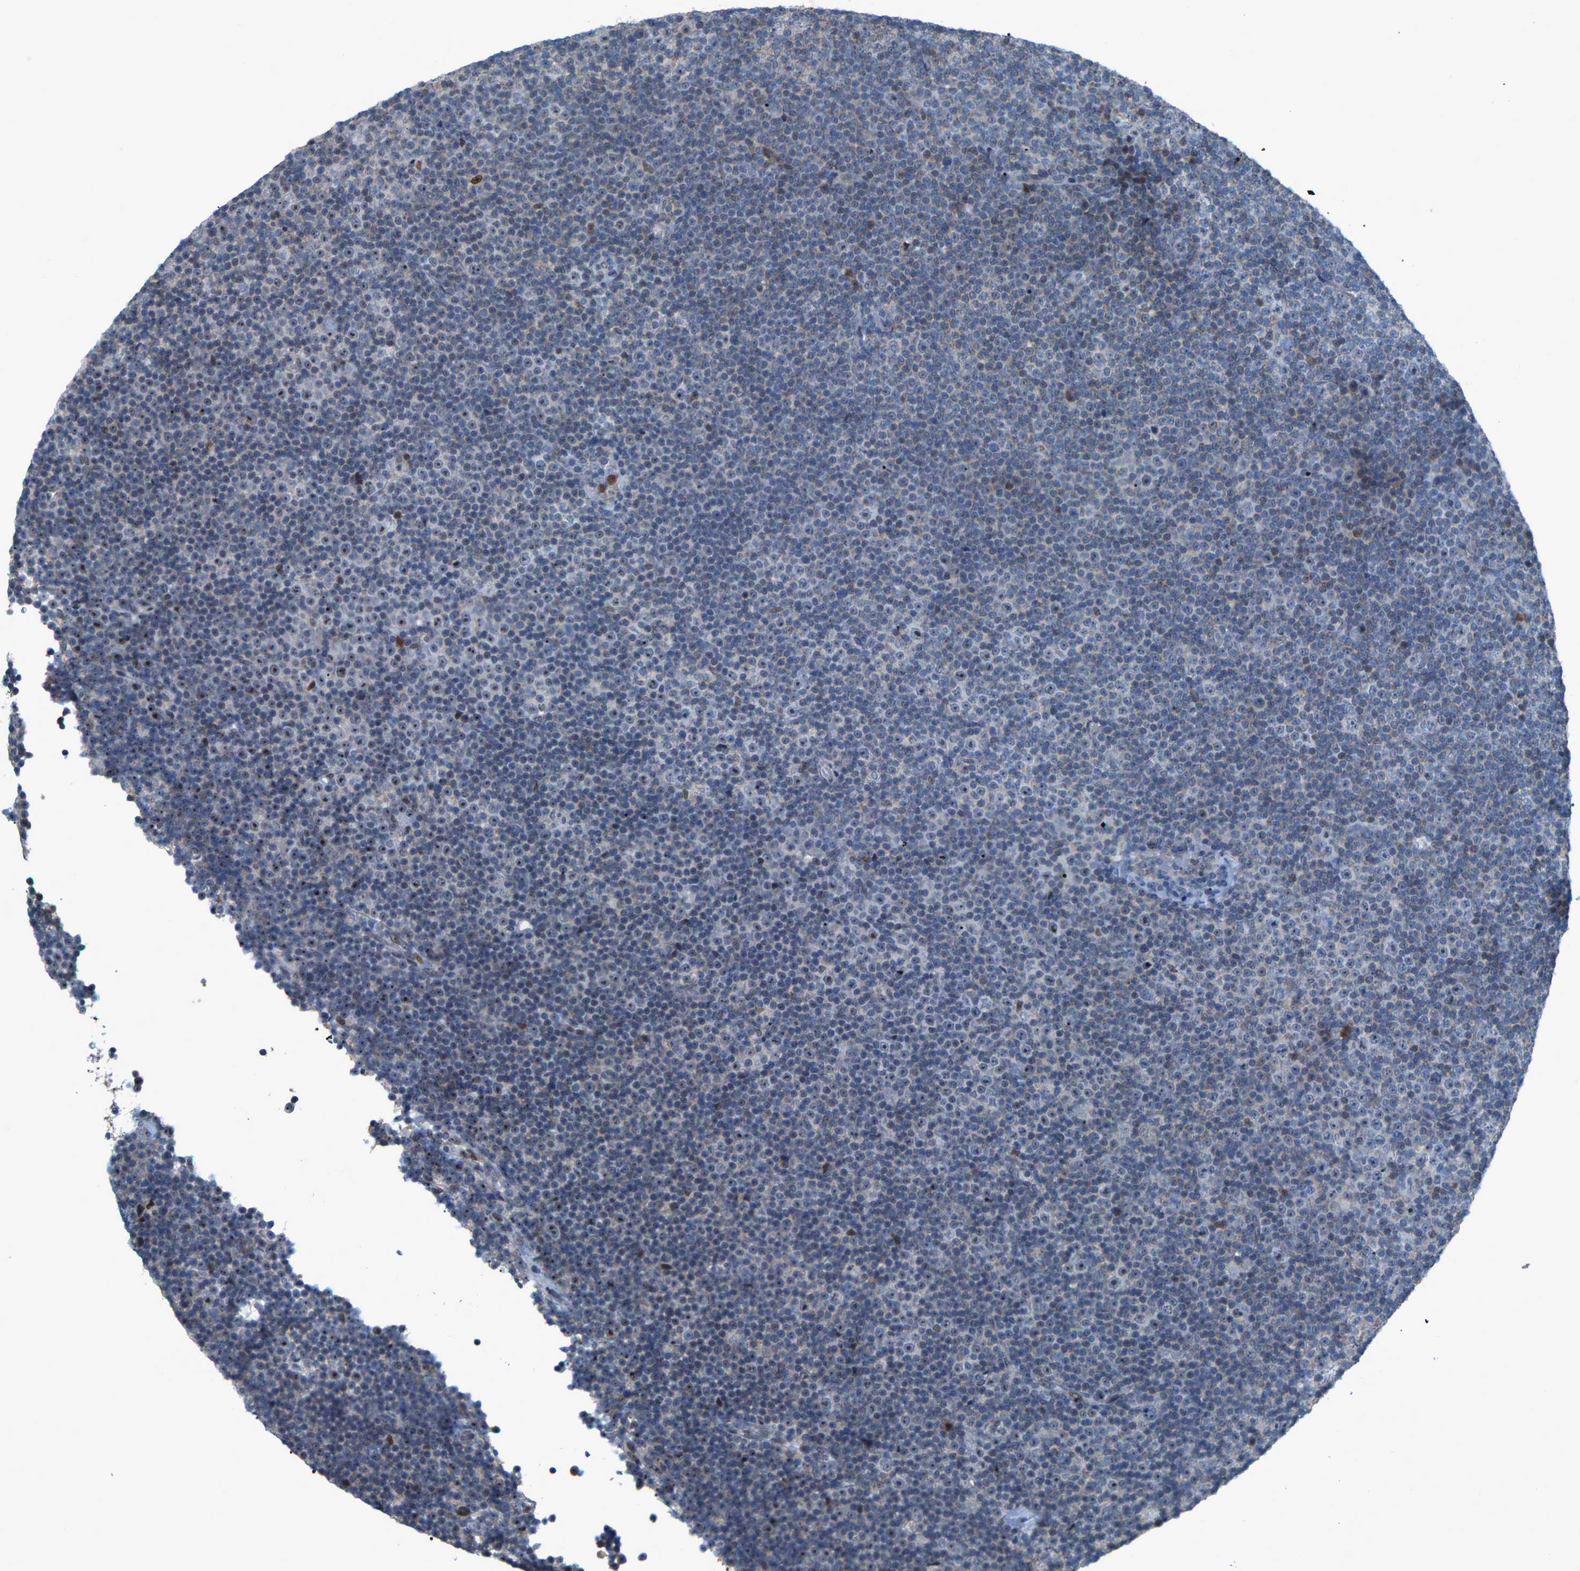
{"staining": {"intensity": "moderate", "quantity": "<25%", "location": "nuclear"}, "tissue": "lymphoma", "cell_type": "Tumor cells", "image_type": "cancer", "snomed": [{"axis": "morphology", "description": "Malignant lymphoma, non-Hodgkin's type, Low grade"}, {"axis": "topography", "description": "Lymph node"}], "caption": "Moderate nuclear expression is identified in approximately <25% of tumor cells in malignant lymphoma, non-Hodgkin's type (low-grade).", "gene": "CROT", "patient": {"sex": "female", "age": 67}}